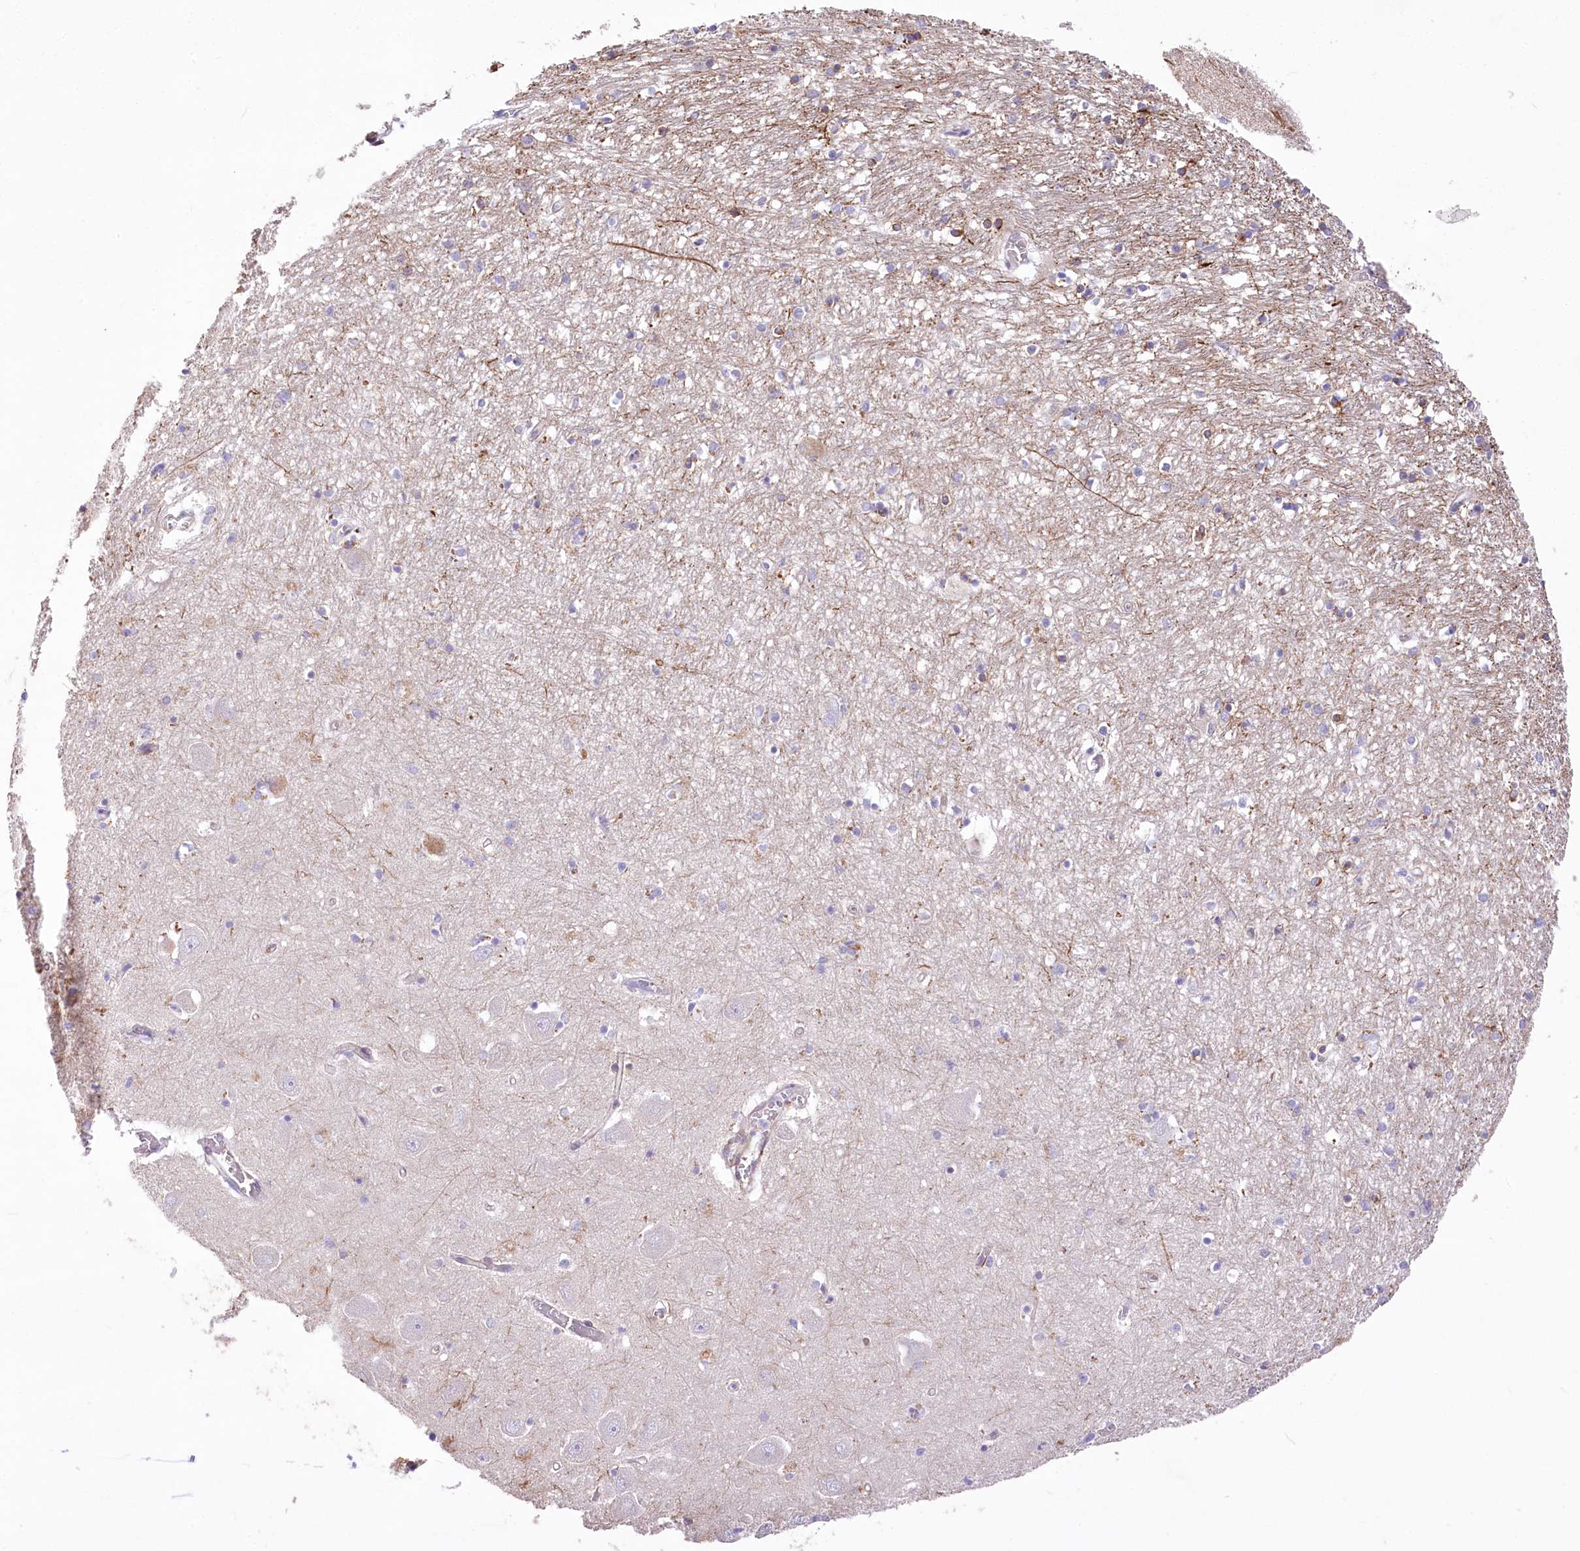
{"staining": {"intensity": "negative", "quantity": "none", "location": "none"}, "tissue": "hippocampus", "cell_type": "Glial cells", "image_type": "normal", "snomed": [{"axis": "morphology", "description": "Normal tissue, NOS"}, {"axis": "topography", "description": "Hippocampus"}], "caption": "IHC micrograph of unremarkable human hippocampus stained for a protein (brown), which reveals no expression in glial cells.", "gene": "ANGPTL3", "patient": {"sex": "male", "age": 70}}